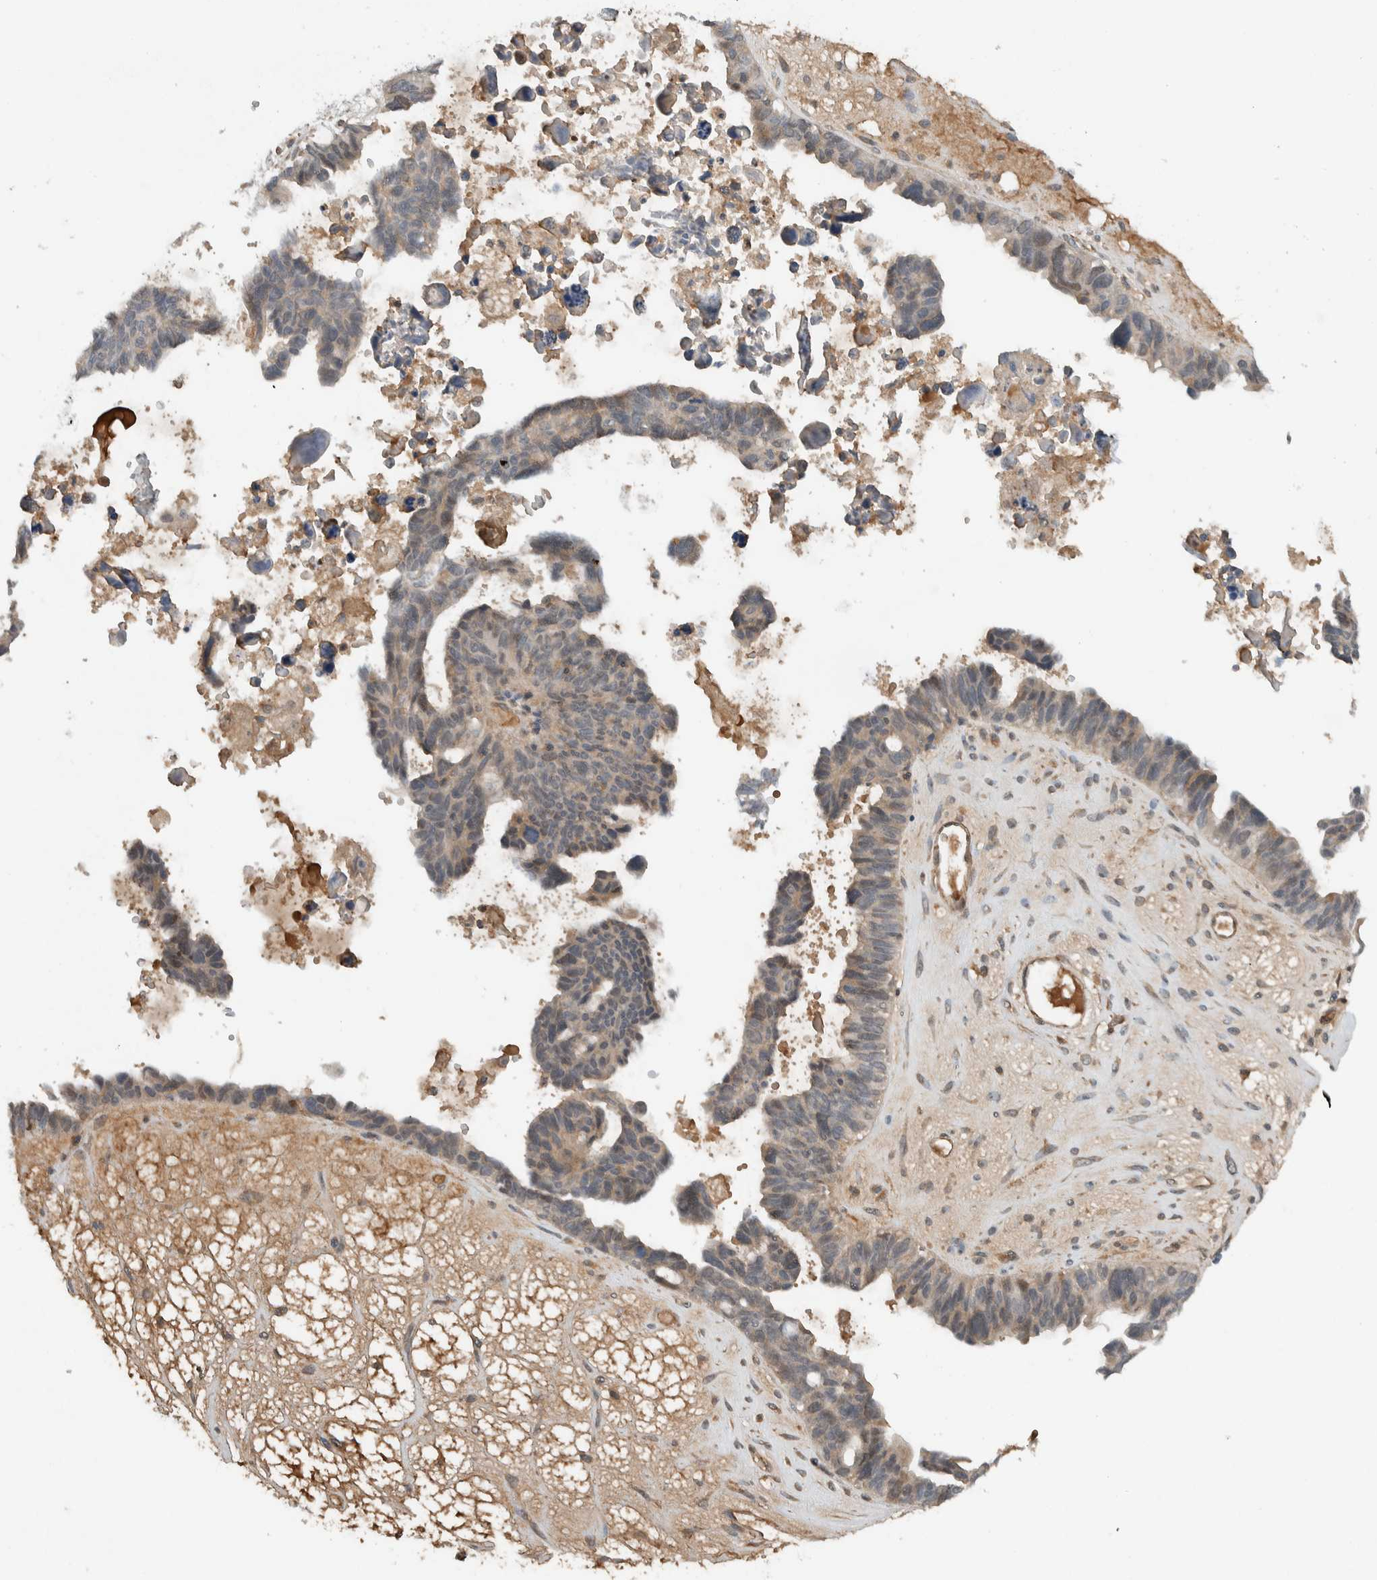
{"staining": {"intensity": "weak", "quantity": "<25%", "location": "cytoplasmic/membranous"}, "tissue": "ovarian cancer", "cell_type": "Tumor cells", "image_type": "cancer", "snomed": [{"axis": "morphology", "description": "Cystadenocarcinoma, serous, NOS"}, {"axis": "topography", "description": "Ovary"}], "caption": "Immunohistochemistry image of ovarian cancer (serous cystadenocarcinoma) stained for a protein (brown), which exhibits no expression in tumor cells. (Immunohistochemistry, brightfield microscopy, high magnification).", "gene": "ARMC7", "patient": {"sex": "female", "age": 79}}